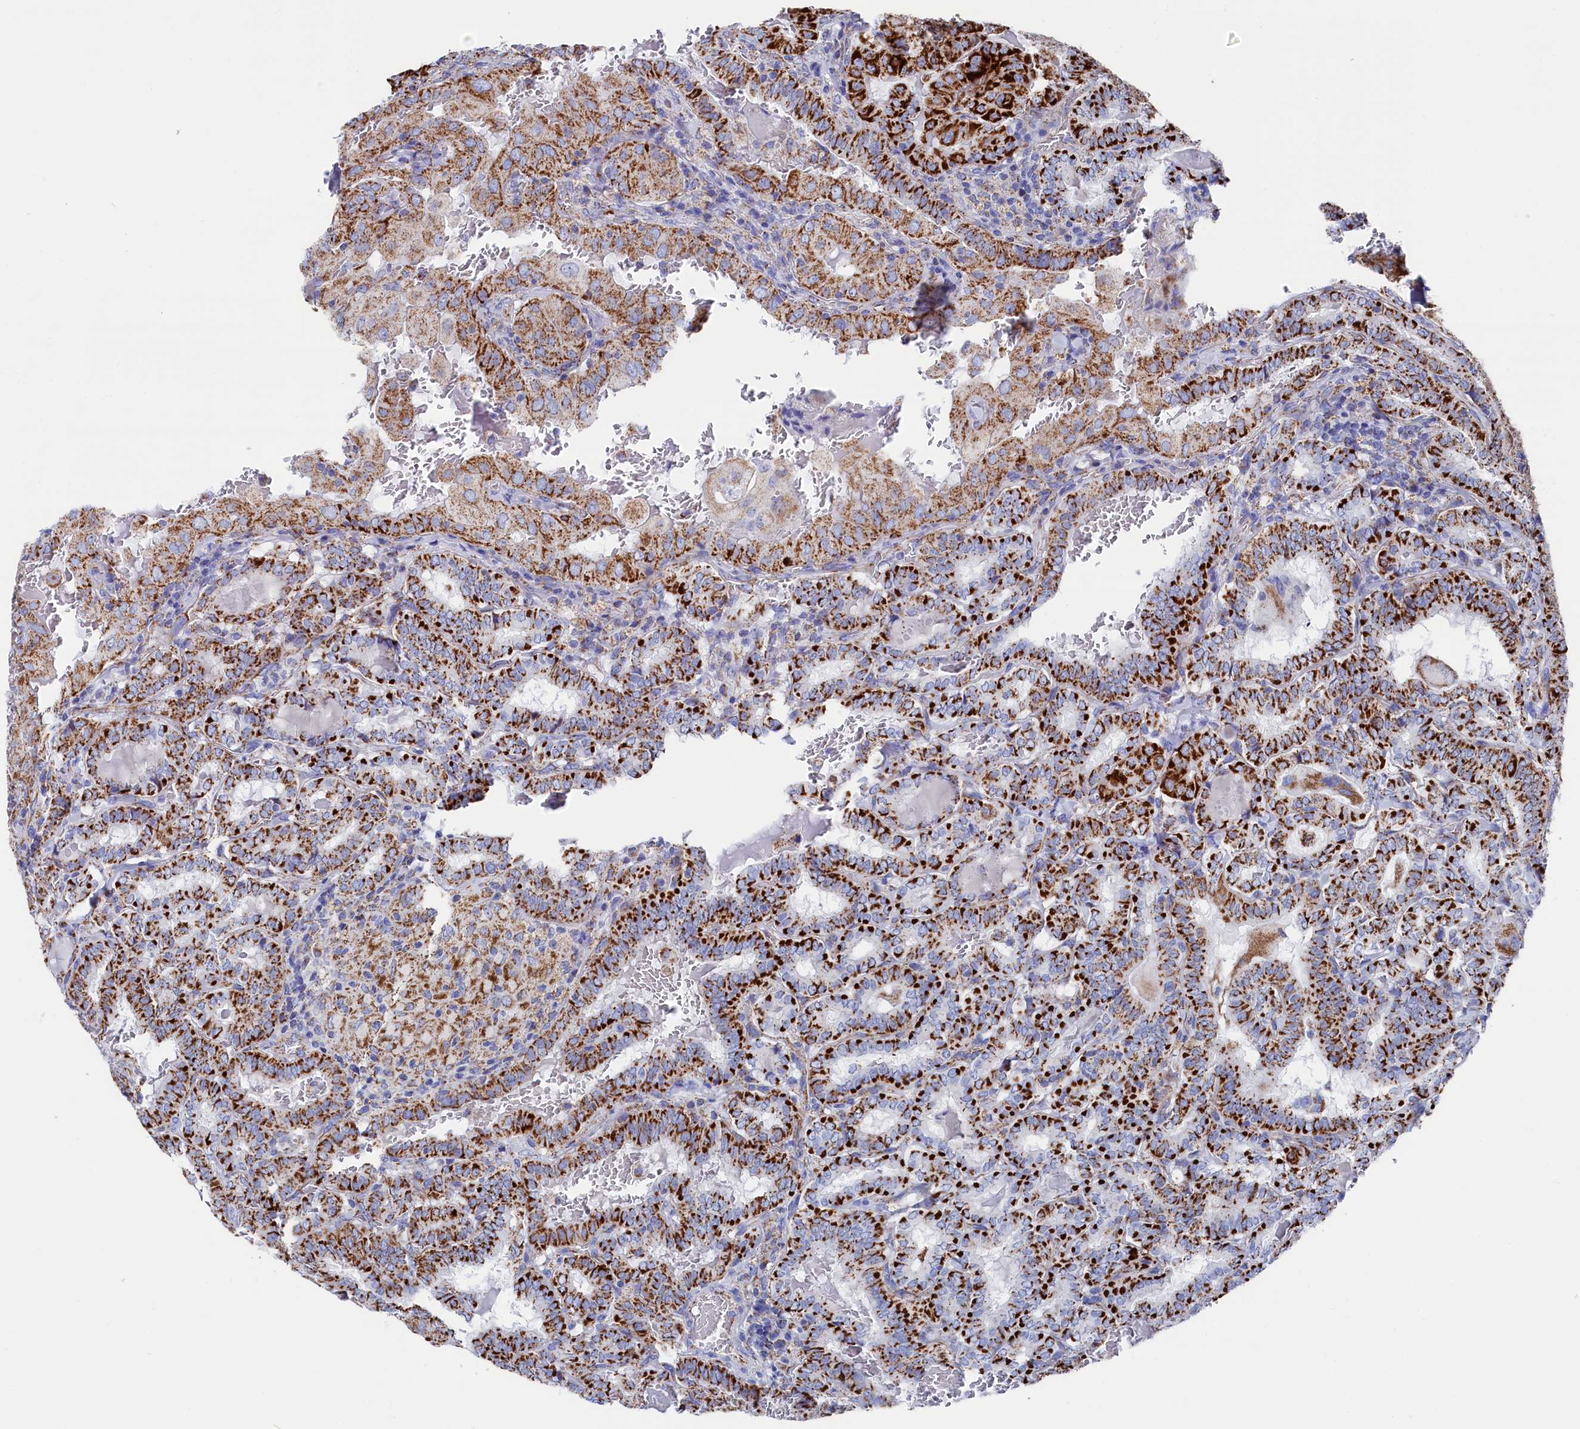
{"staining": {"intensity": "strong", "quantity": ">75%", "location": "cytoplasmic/membranous"}, "tissue": "thyroid cancer", "cell_type": "Tumor cells", "image_type": "cancer", "snomed": [{"axis": "morphology", "description": "Papillary adenocarcinoma, NOS"}, {"axis": "topography", "description": "Thyroid gland"}], "caption": "A brown stain labels strong cytoplasmic/membranous staining of a protein in thyroid cancer (papillary adenocarcinoma) tumor cells.", "gene": "MMAB", "patient": {"sex": "female", "age": 72}}